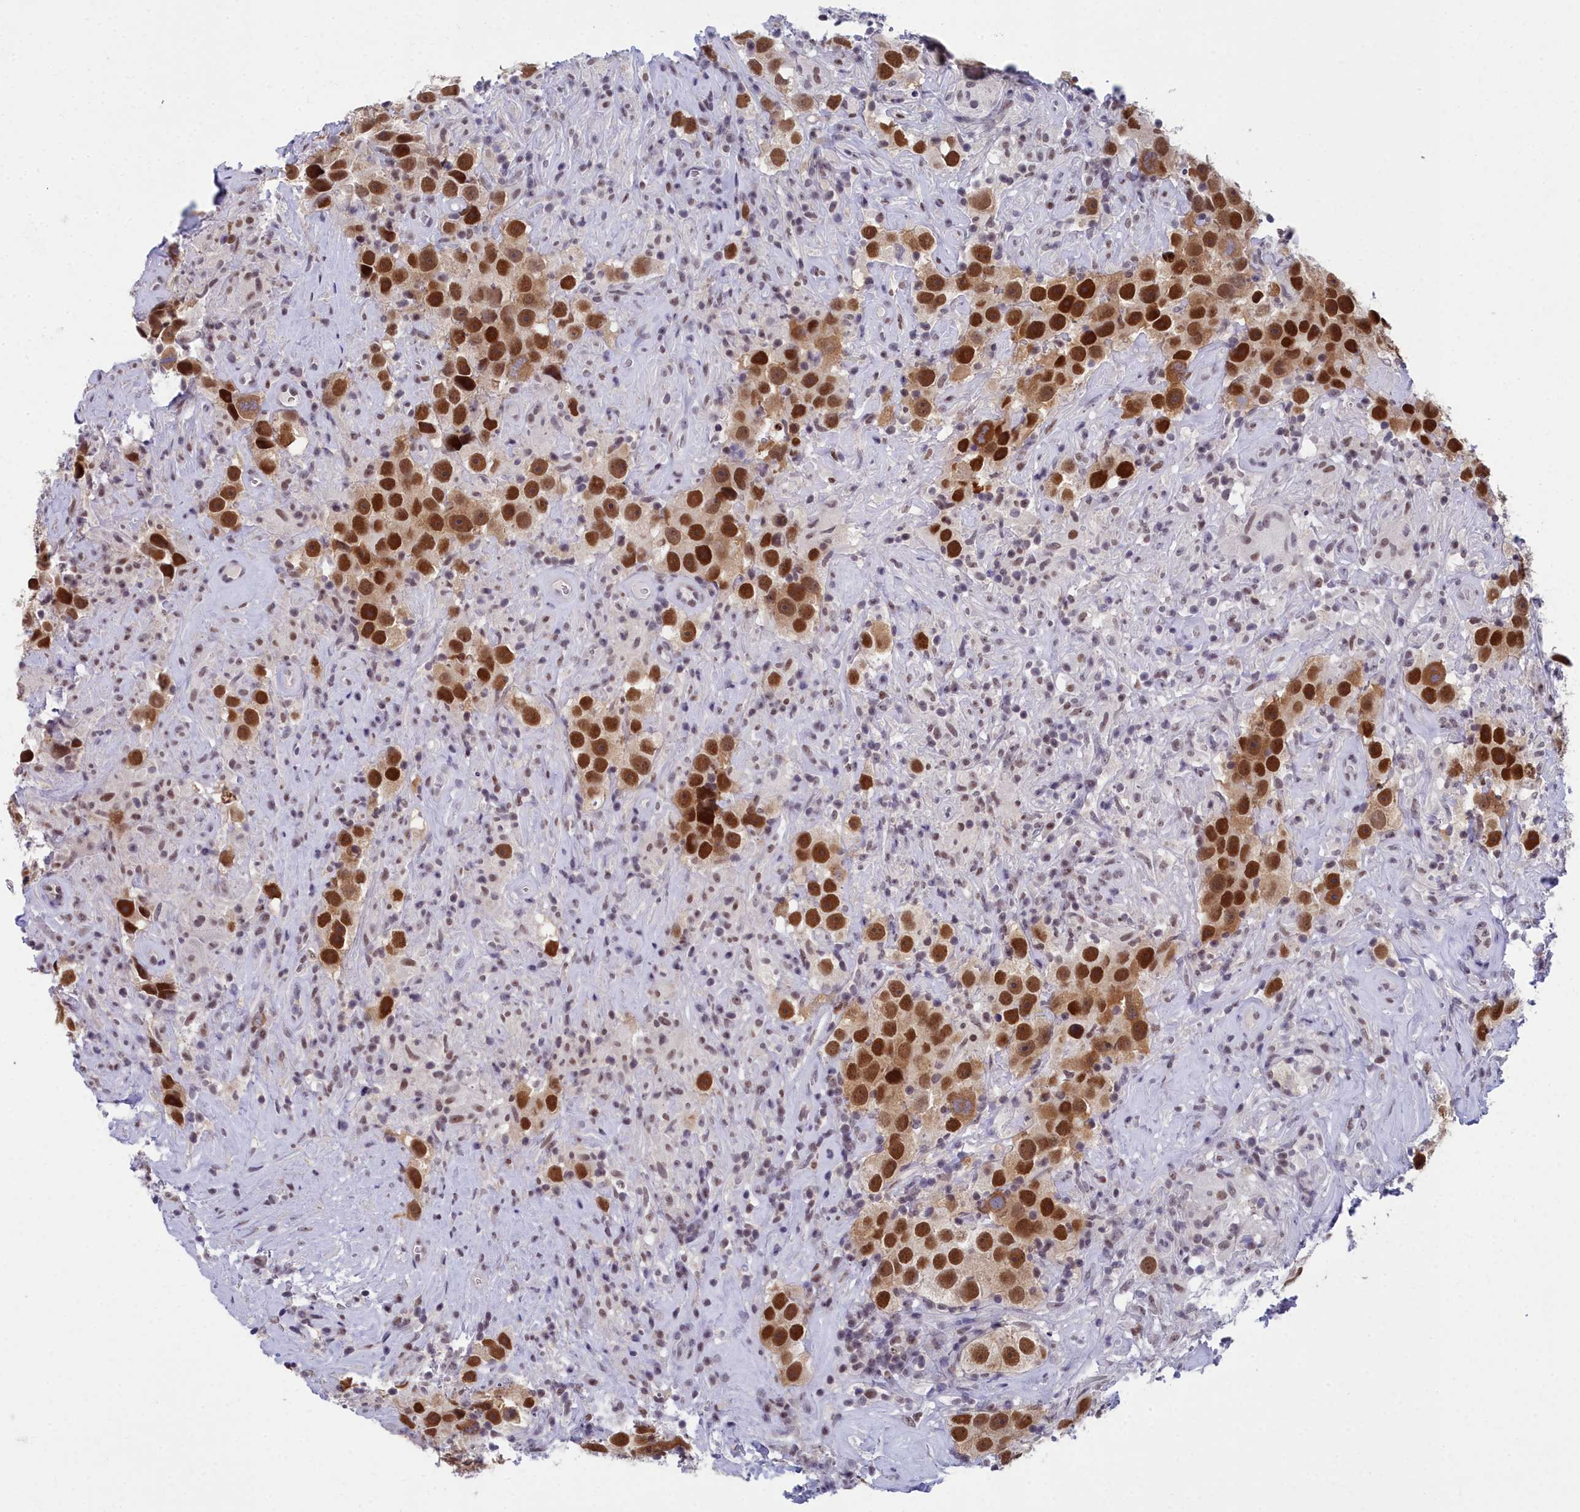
{"staining": {"intensity": "strong", "quantity": ">75%", "location": "cytoplasmic/membranous,nuclear"}, "tissue": "testis cancer", "cell_type": "Tumor cells", "image_type": "cancer", "snomed": [{"axis": "morphology", "description": "Seminoma, NOS"}, {"axis": "topography", "description": "Testis"}], "caption": "Immunohistochemistry (IHC) histopathology image of testis cancer stained for a protein (brown), which exhibits high levels of strong cytoplasmic/membranous and nuclear positivity in approximately >75% of tumor cells.", "gene": "CCDC97", "patient": {"sex": "male", "age": 49}}